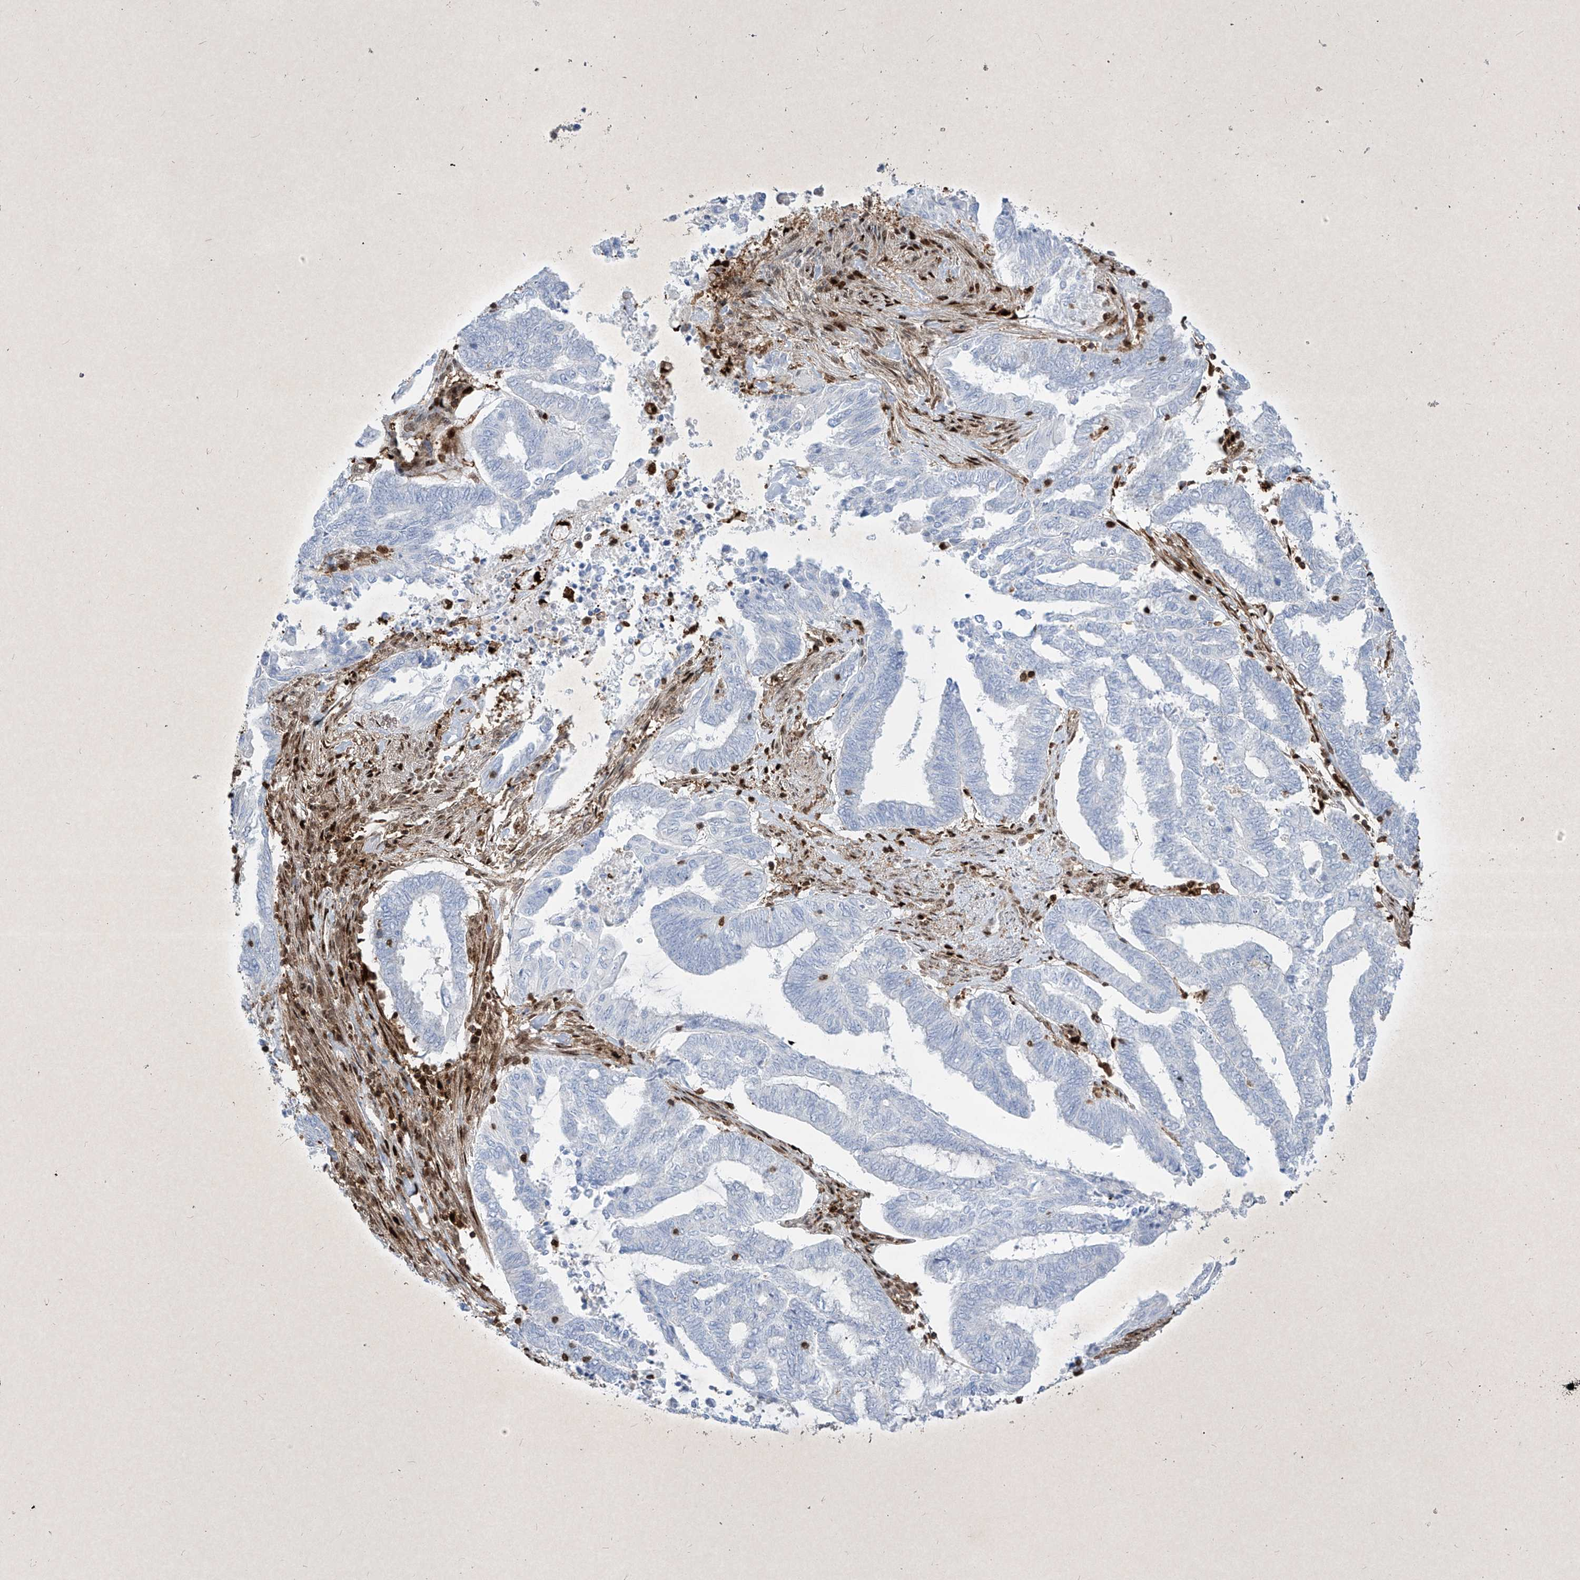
{"staining": {"intensity": "negative", "quantity": "none", "location": "none"}, "tissue": "endometrial cancer", "cell_type": "Tumor cells", "image_type": "cancer", "snomed": [{"axis": "morphology", "description": "Adenocarcinoma, NOS"}, {"axis": "topography", "description": "Uterus"}, {"axis": "topography", "description": "Endometrium"}], "caption": "Human endometrial cancer (adenocarcinoma) stained for a protein using immunohistochemistry (IHC) demonstrates no positivity in tumor cells.", "gene": "PSMB10", "patient": {"sex": "female", "age": 70}}